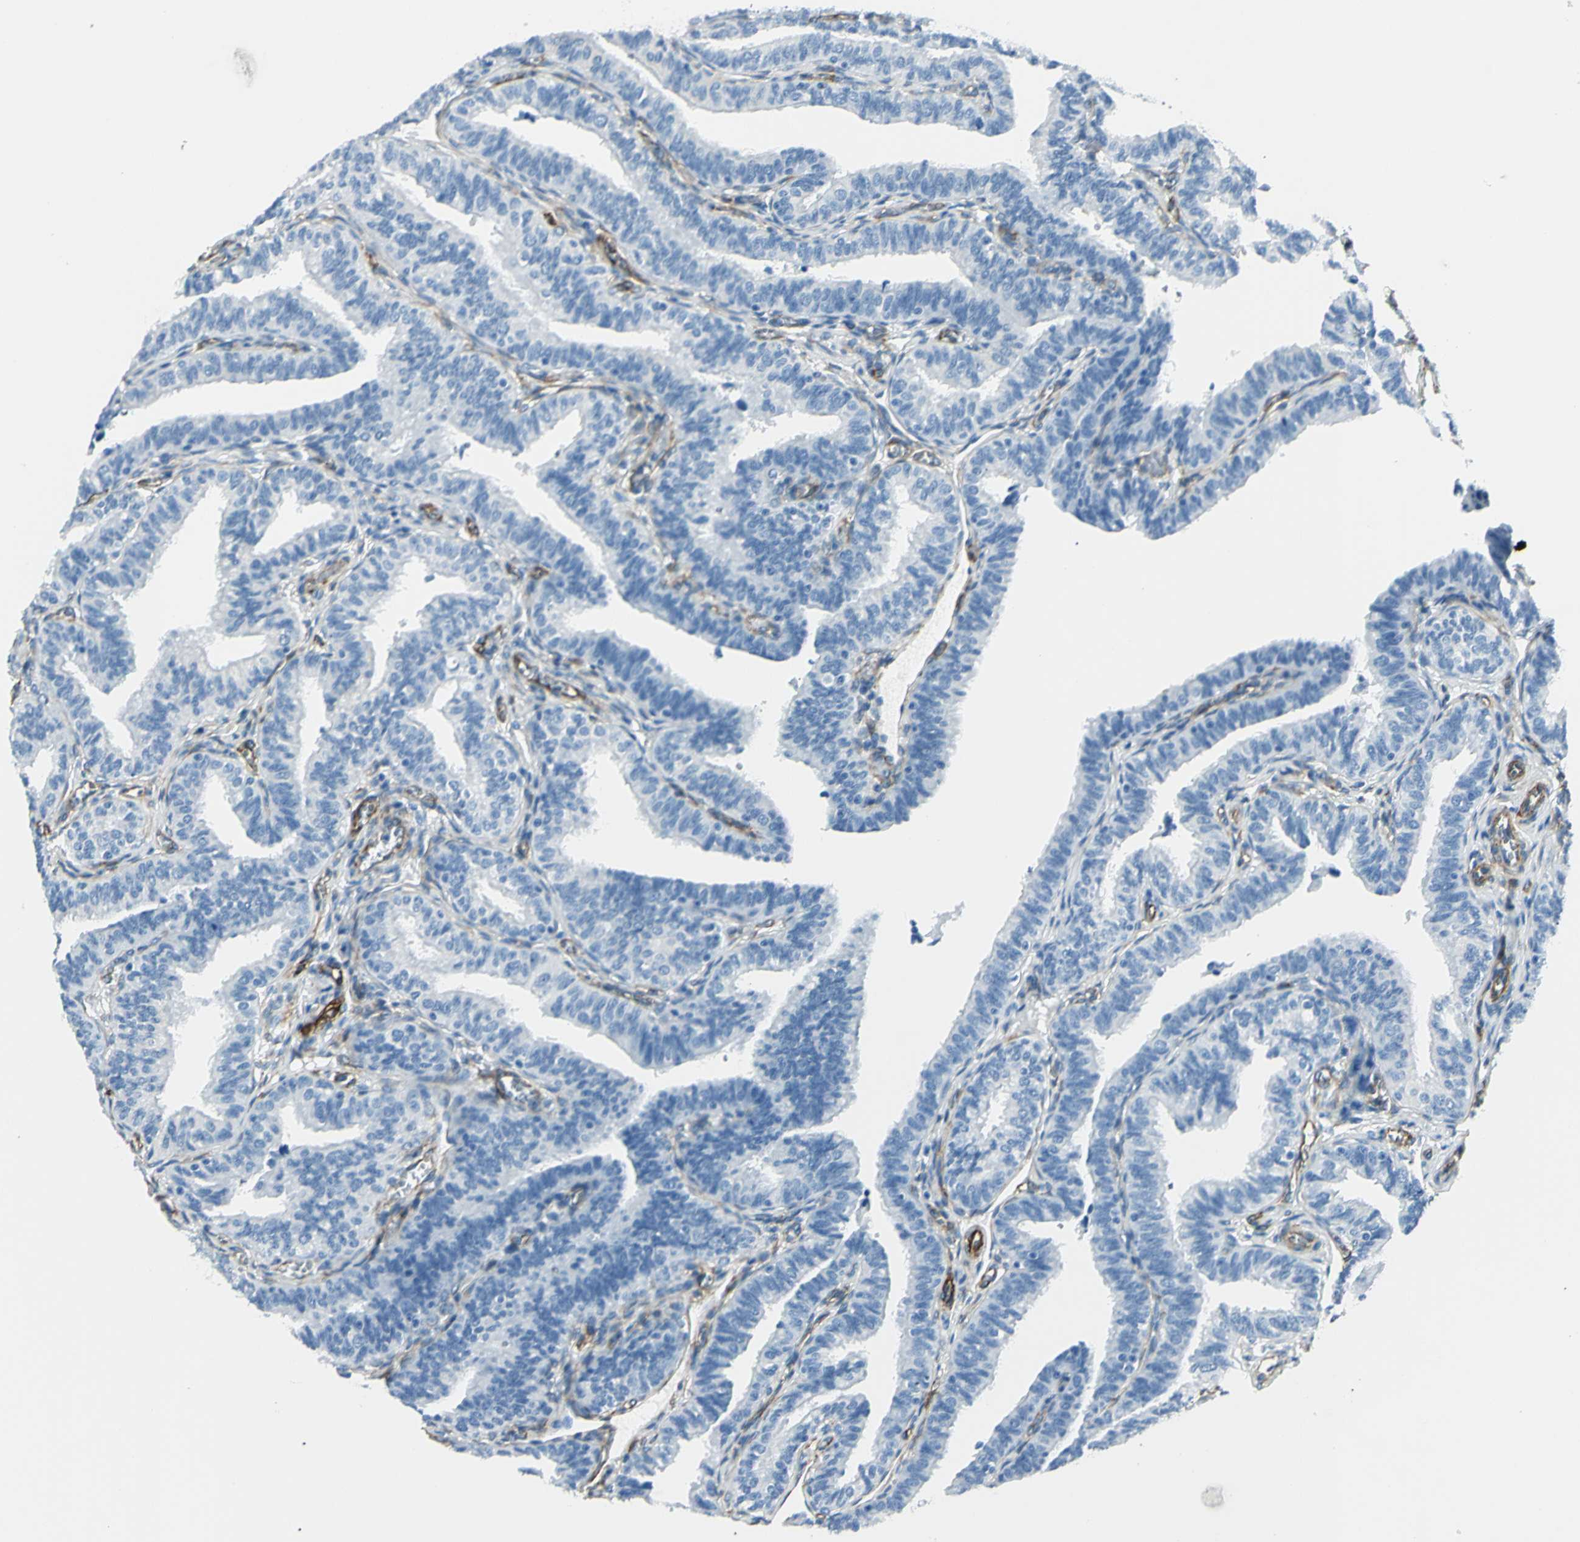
{"staining": {"intensity": "negative", "quantity": "none", "location": "none"}, "tissue": "fallopian tube", "cell_type": "Glandular cells", "image_type": "normal", "snomed": [{"axis": "morphology", "description": "Normal tissue, NOS"}, {"axis": "topography", "description": "Fallopian tube"}], "caption": "The IHC image has no significant staining in glandular cells of fallopian tube.", "gene": "PTH2R", "patient": {"sex": "female", "age": 46}}